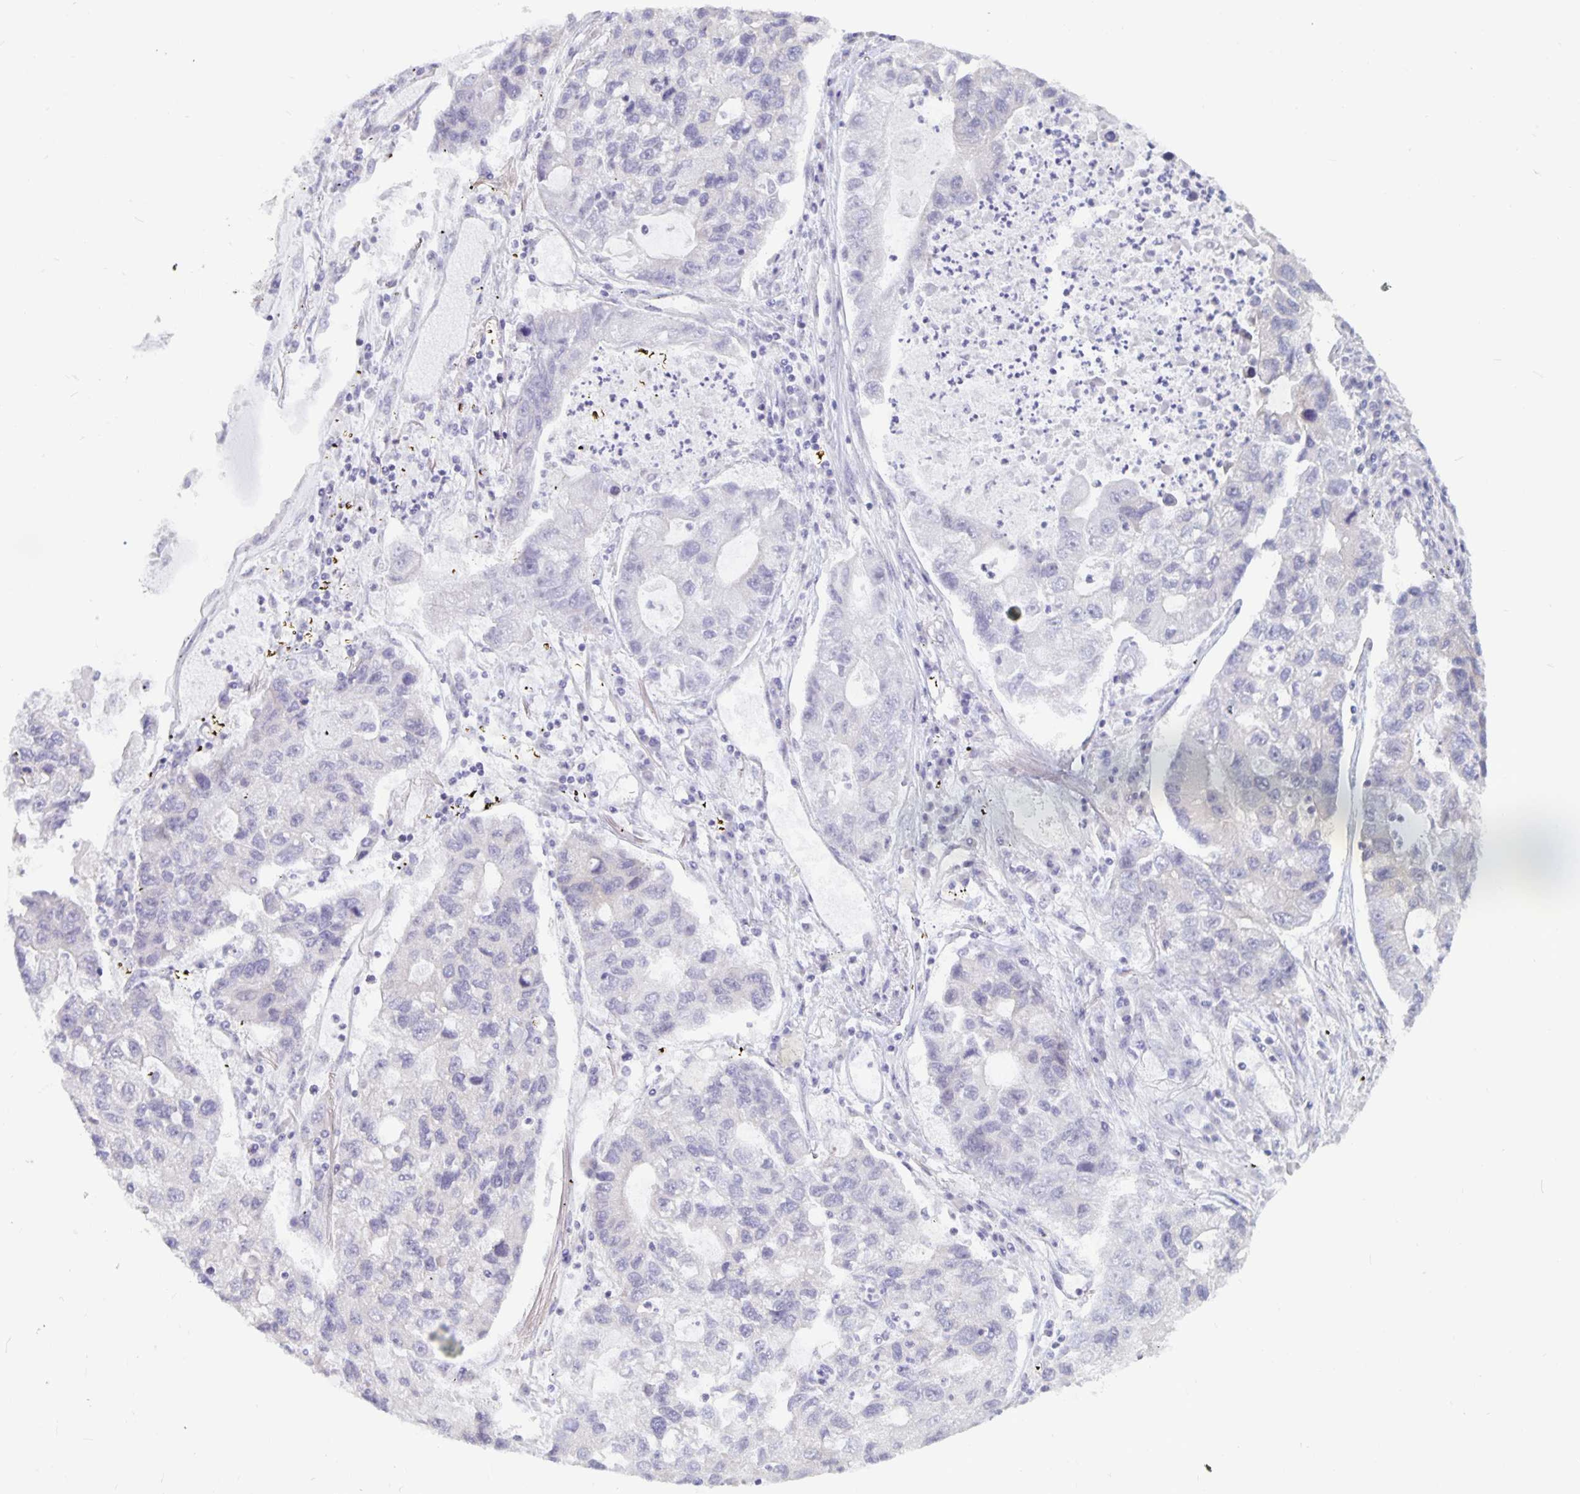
{"staining": {"intensity": "negative", "quantity": "none", "location": "none"}, "tissue": "lung cancer", "cell_type": "Tumor cells", "image_type": "cancer", "snomed": [{"axis": "morphology", "description": "Adenocarcinoma, NOS"}, {"axis": "topography", "description": "Bronchus"}, {"axis": "topography", "description": "Lung"}], "caption": "Lung cancer stained for a protein using immunohistochemistry (IHC) exhibits no expression tumor cells.", "gene": "PLCB3", "patient": {"sex": "female", "age": 51}}